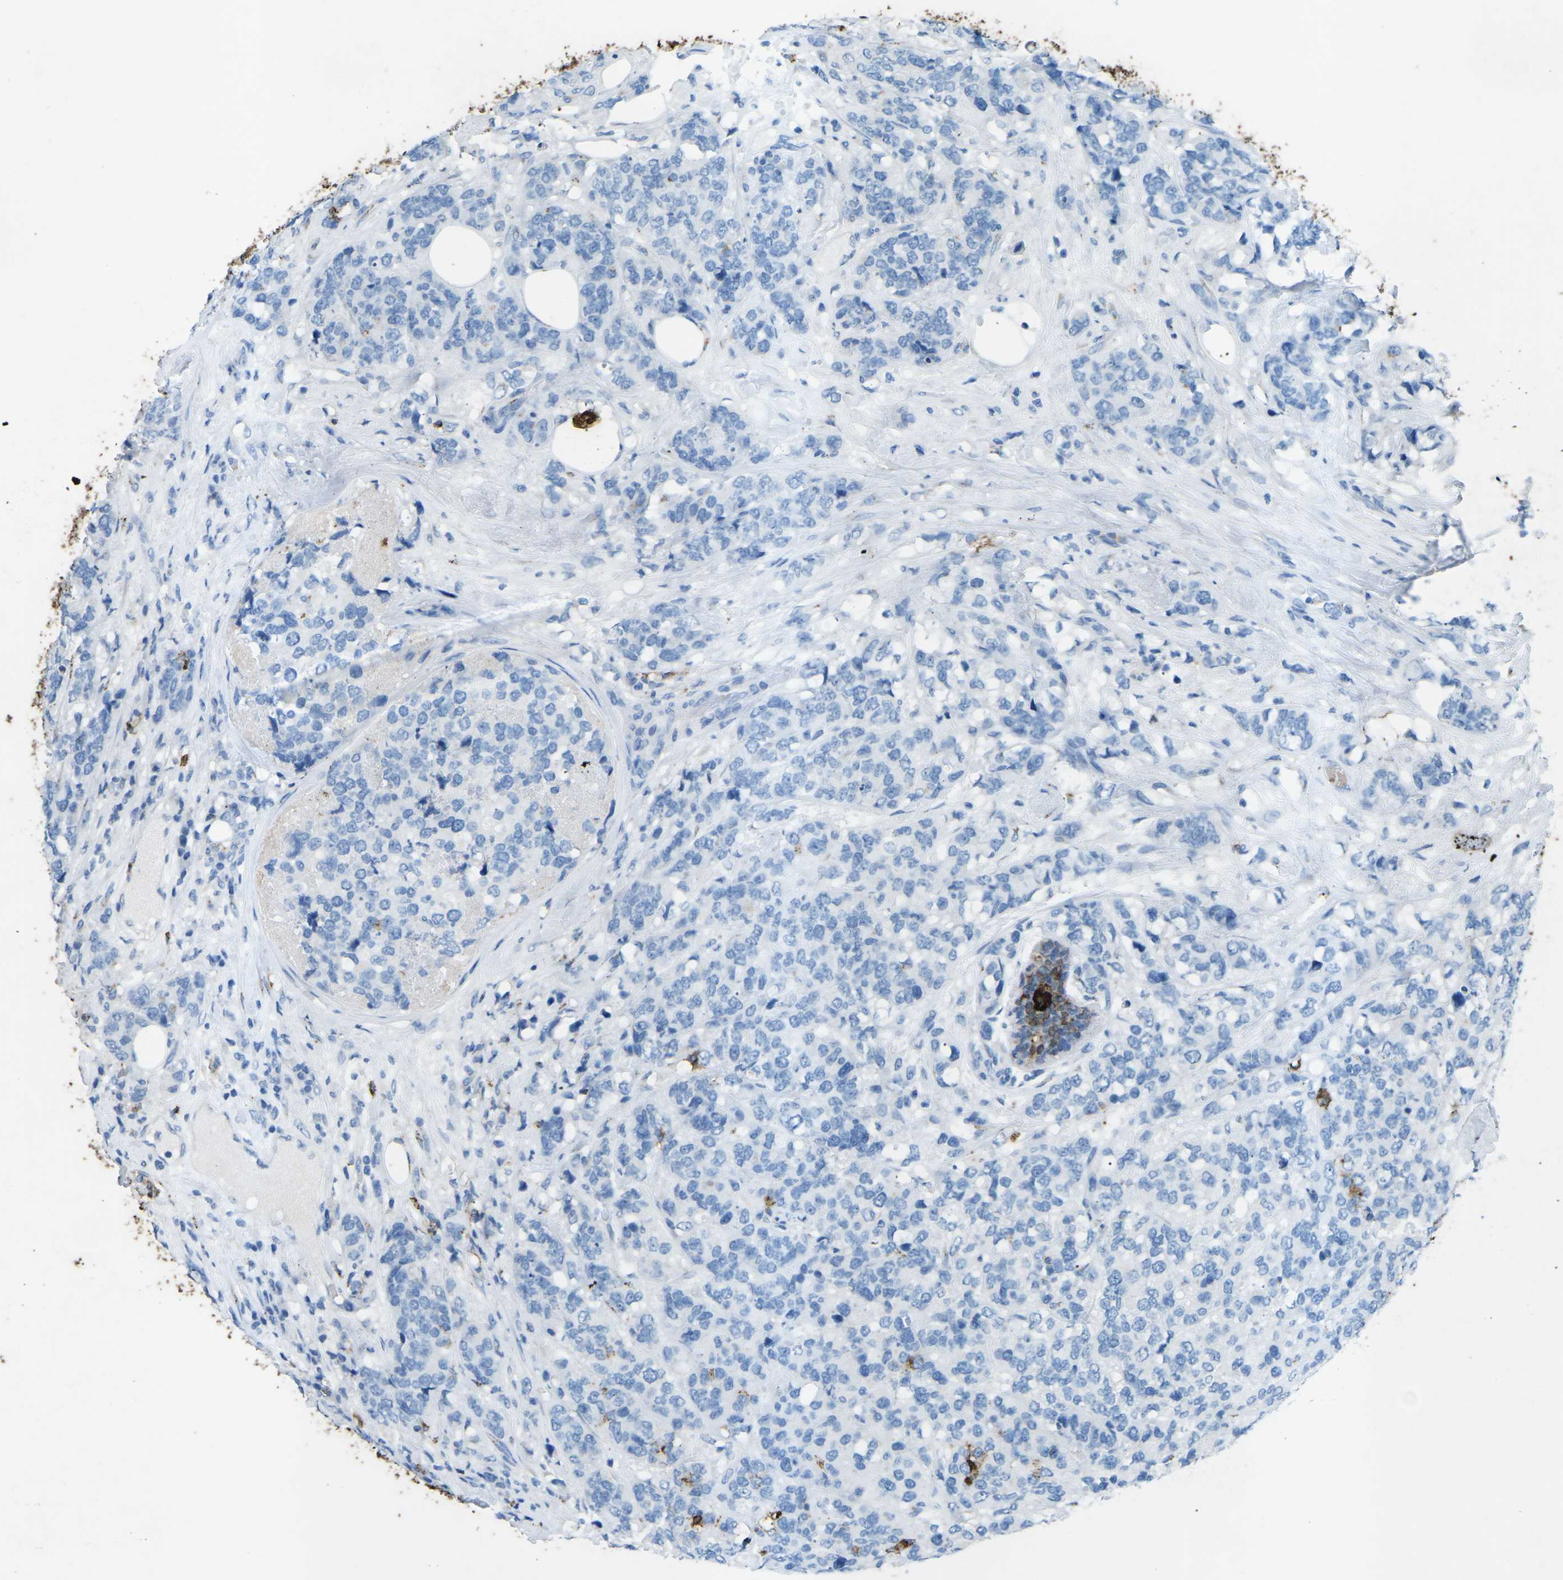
{"staining": {"intensity": "negative", "quantity": "none", "location": "none"}, "tissue": "breast cancer", "cell_type": "Tumor cells", "image_type": "cancer", "snomed": [{"axis": "morphology", "description": "Lobular carcinoma"}, {"axis": "topography", "description": "Breast"}], "caption": "The image exhibits no significant expression in tumor cells of lobular carcinoma (breast).", "gene": "CTAGE1", "patient": {"sex": "female", "age": 59}}